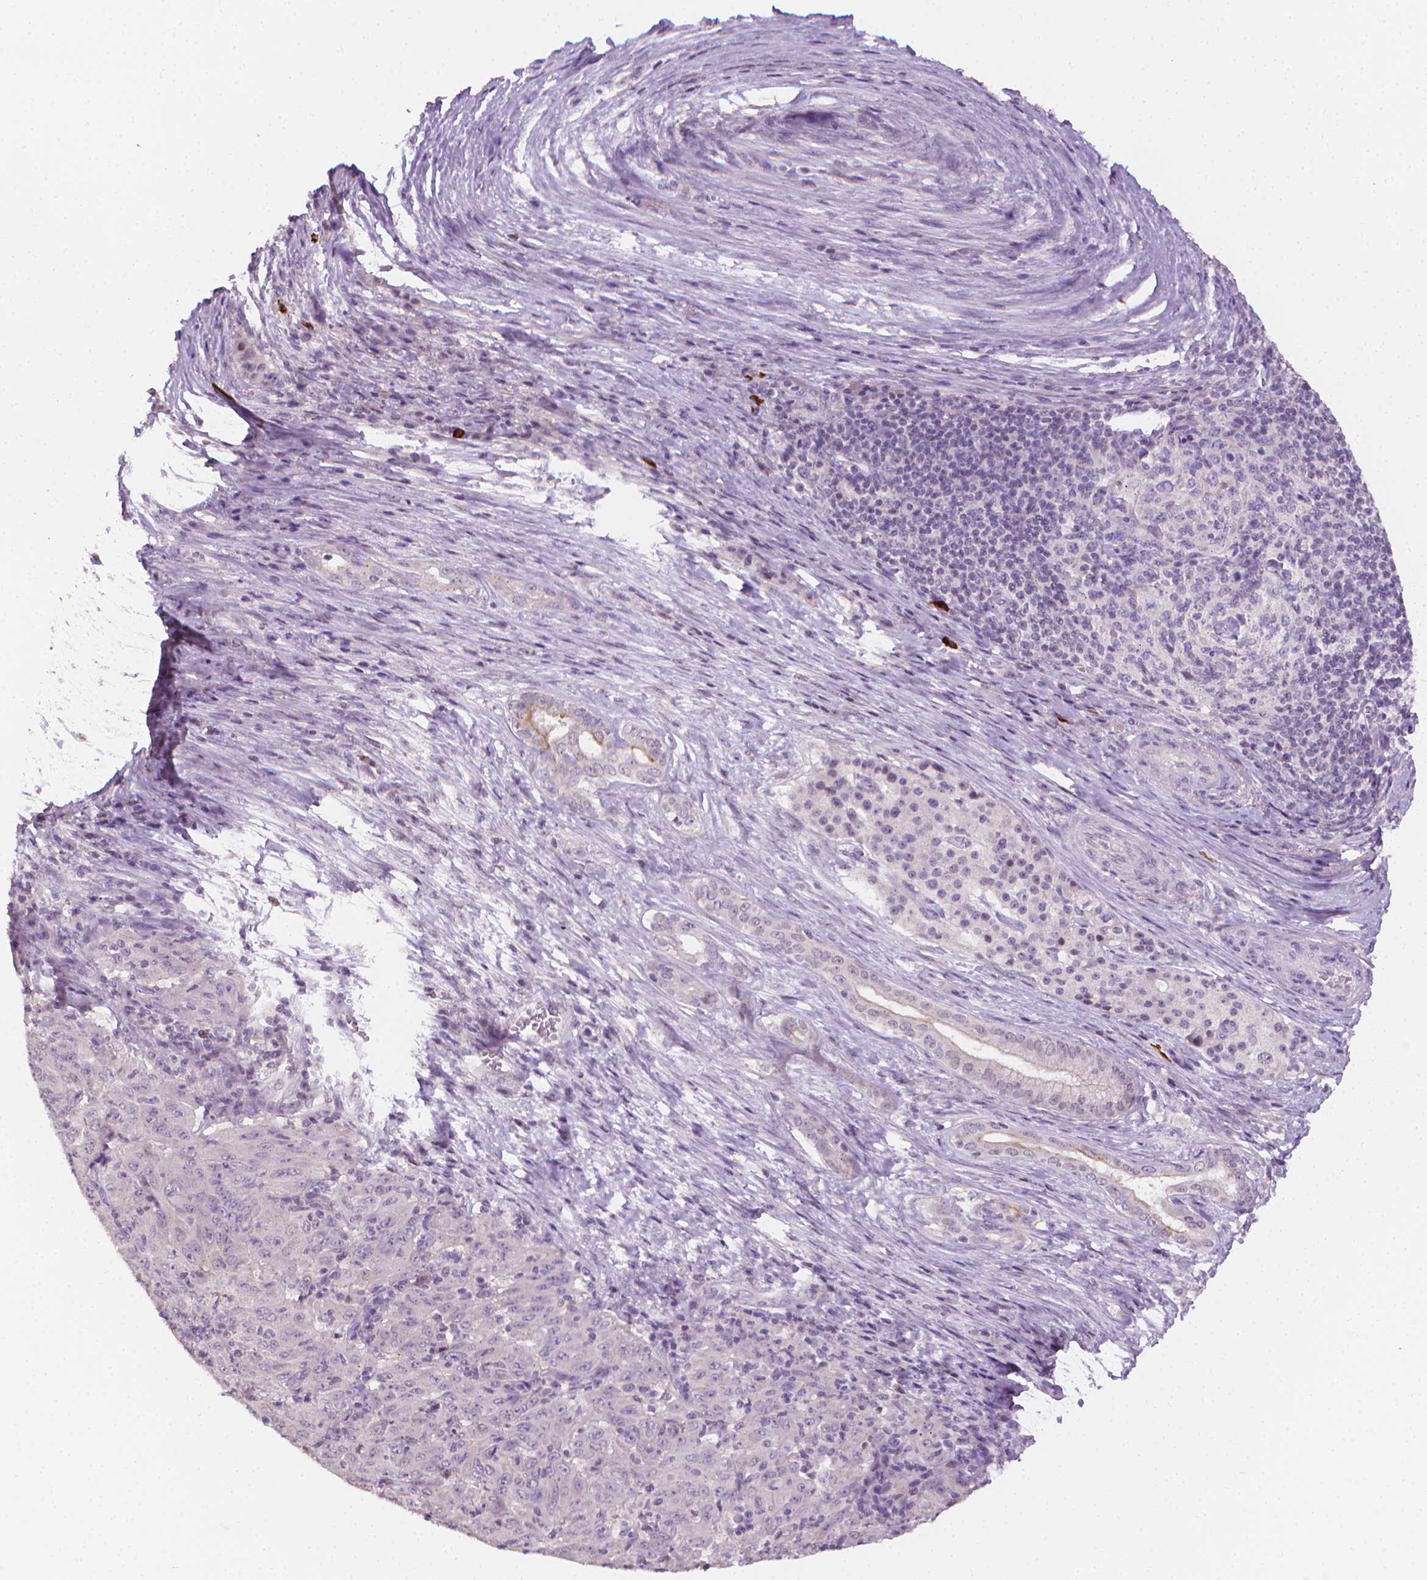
{"staining": {"intensity": "negative", "quantity": "none", "location": "none"}, "tissue": "pancreatic cancer", "cell_type": "Tumor cells", "image_type": "cancer", "snomed": [{"axis": "morphology", "description": "Adenocarcinoma, NOS"}, {"axis": "topography", "description": "Pancreas"}], "caption": "Immunohistochemistry (IHC) histopathology image of neoplastic tissue: human pancreatic cancer stained with DAB exhibits no significant protein staining in tumor cells.", "gene": "NCAN", "patient": {"sex": "male", "age": 63}}